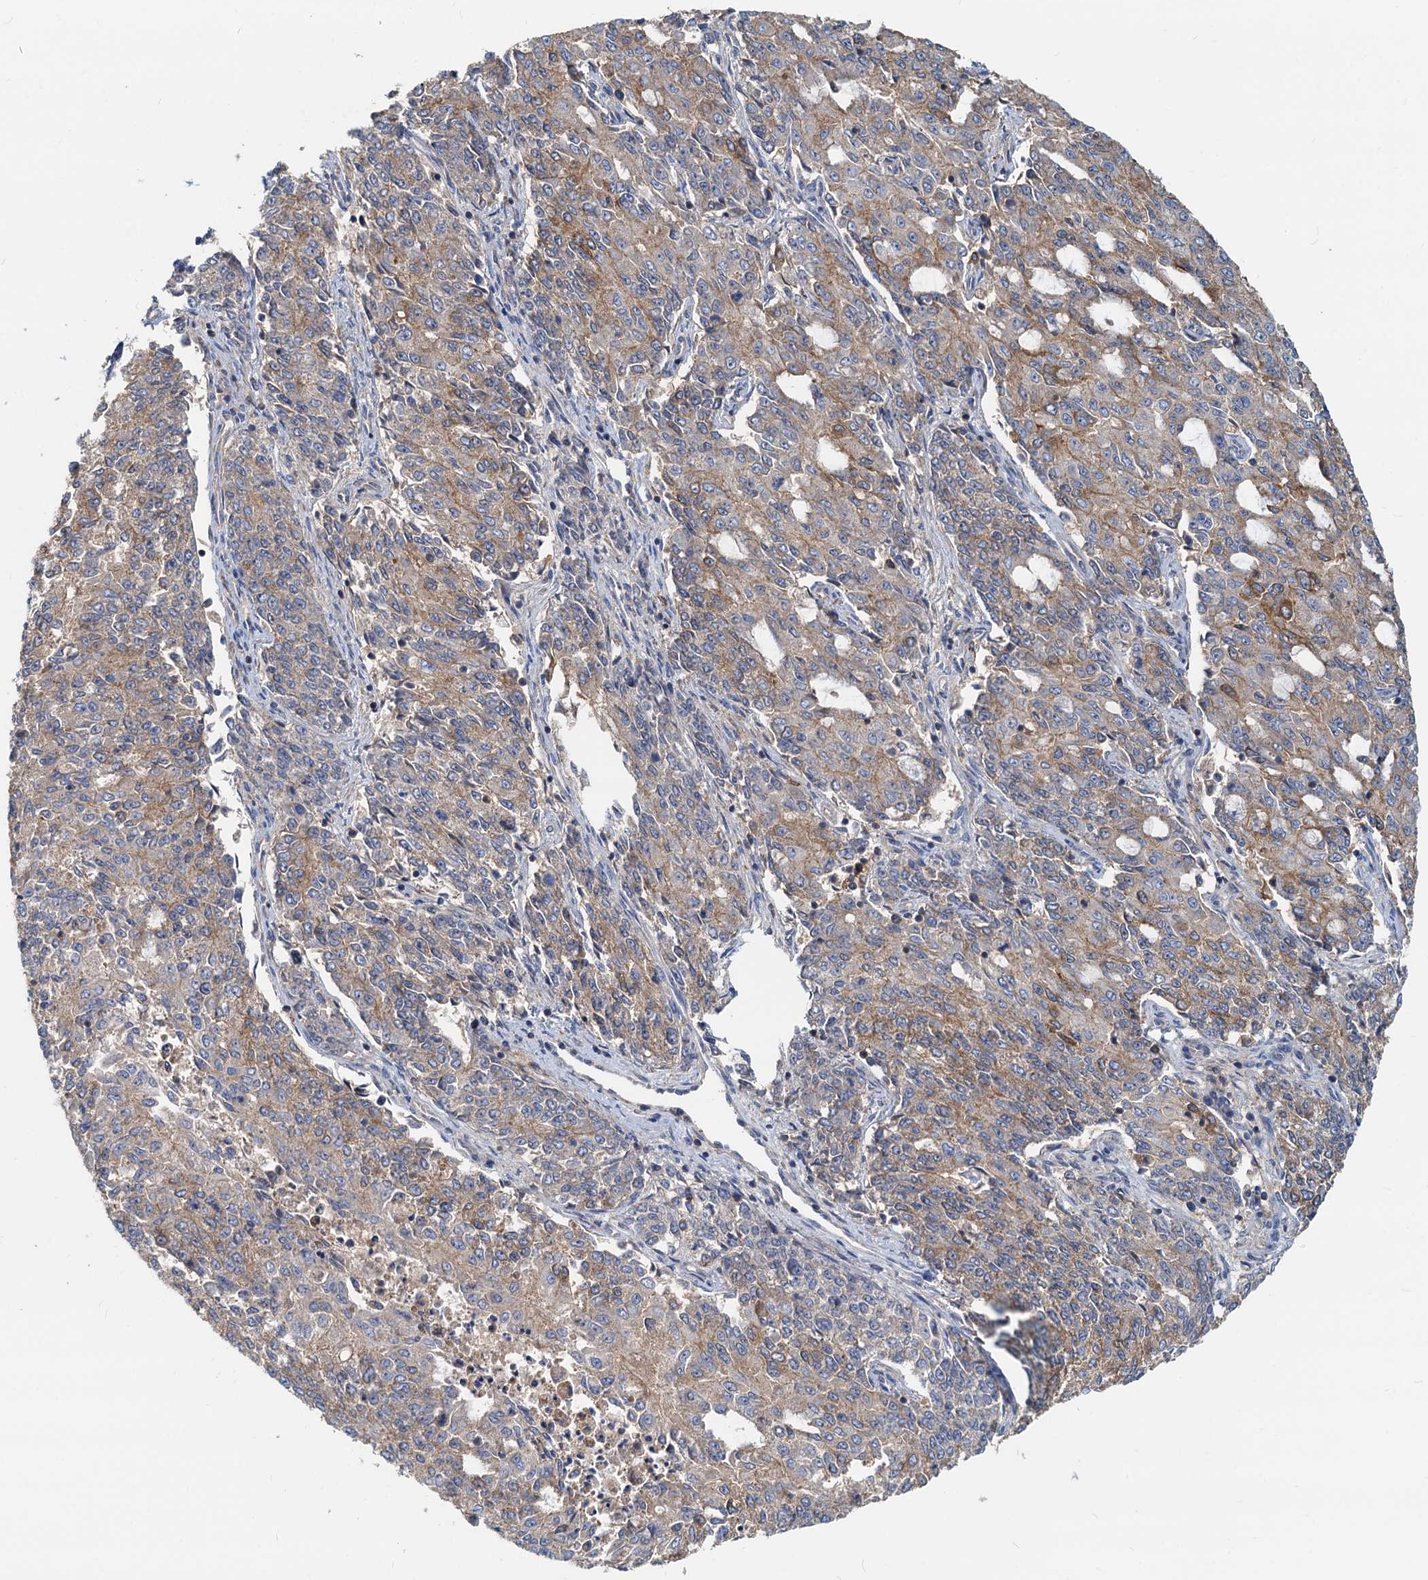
{"staining": {"intensity": "moderate", "quantity": "25%-75%", "location": "cytoplasmic/membranous"}, "tissue": "endometrial cancer", "cell_type": "Tumor cells", "image_type": "cancer", "snomed": [{"axis": "morphology", "description": "Adenocarcinoma, NOS"}, {"axis": "topography", "description": "Endometrium"}], "caption": "This histopathology image displays immunohistochemistry (IHC) staining of human endometrial cancer (adenocarcinoma), with medium moderate cytoplasmic/membranous positivity in approximately 25%-75% of tumor cells.", "gene": "LNX2", "patient": {"sex": "female", "age": 50}}